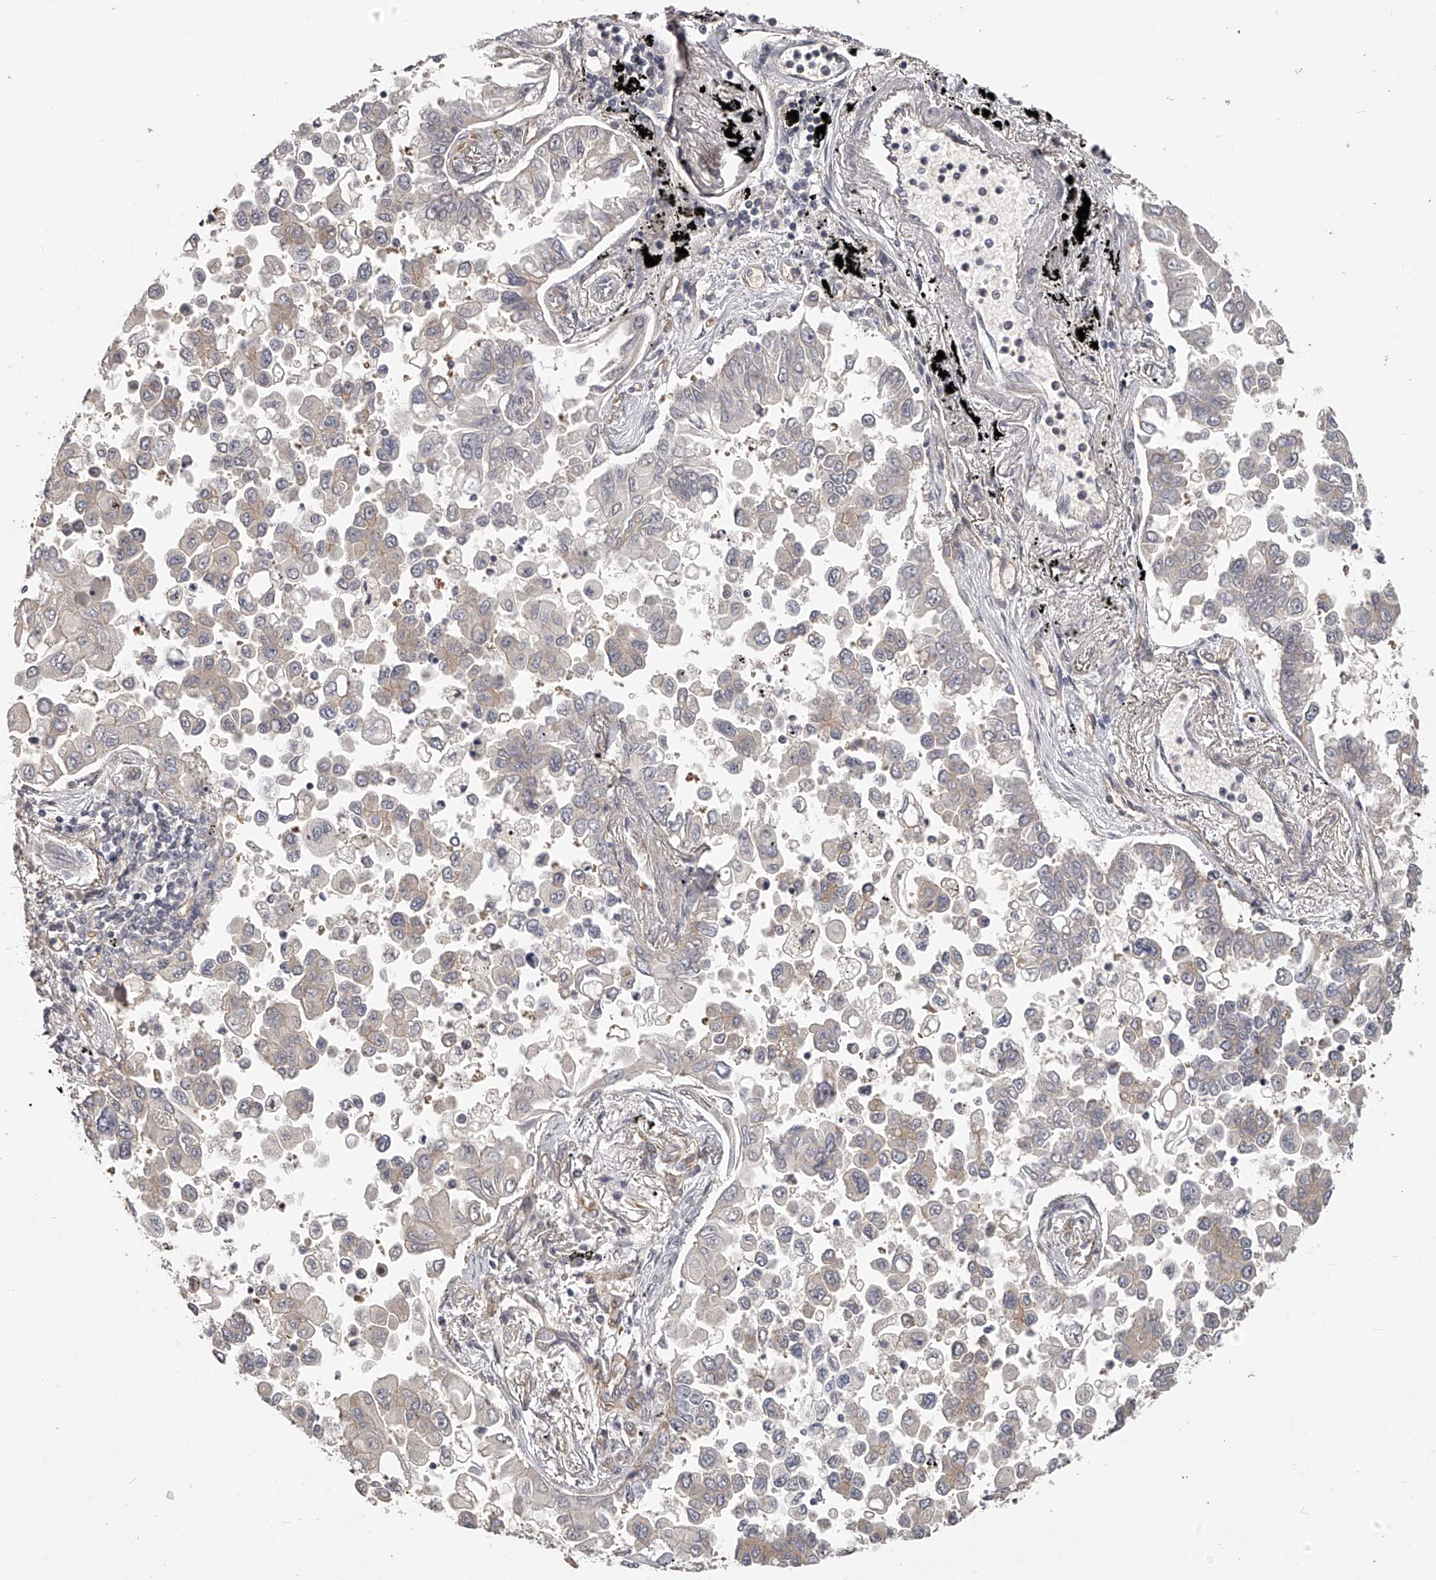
{"staining": {"intensity": "weak", "quantity": "<25%", "location": "cytoplasmic/membranous"}, "tissue": "lung cancer", "cell_type": "Tumor cells", "image_type": "cancer", "snomed": [{"axis": "morphology", "description": "Adenocarcinoma, NOS"}, {"axis": "topography", "description": "Lung"}], "caption": "Immunohistochemical staining of lung cancer demonstrates no significant staining in tumor cells.", "gene": "ZNF582", "patient": {"sex": "female", "age": 67}}